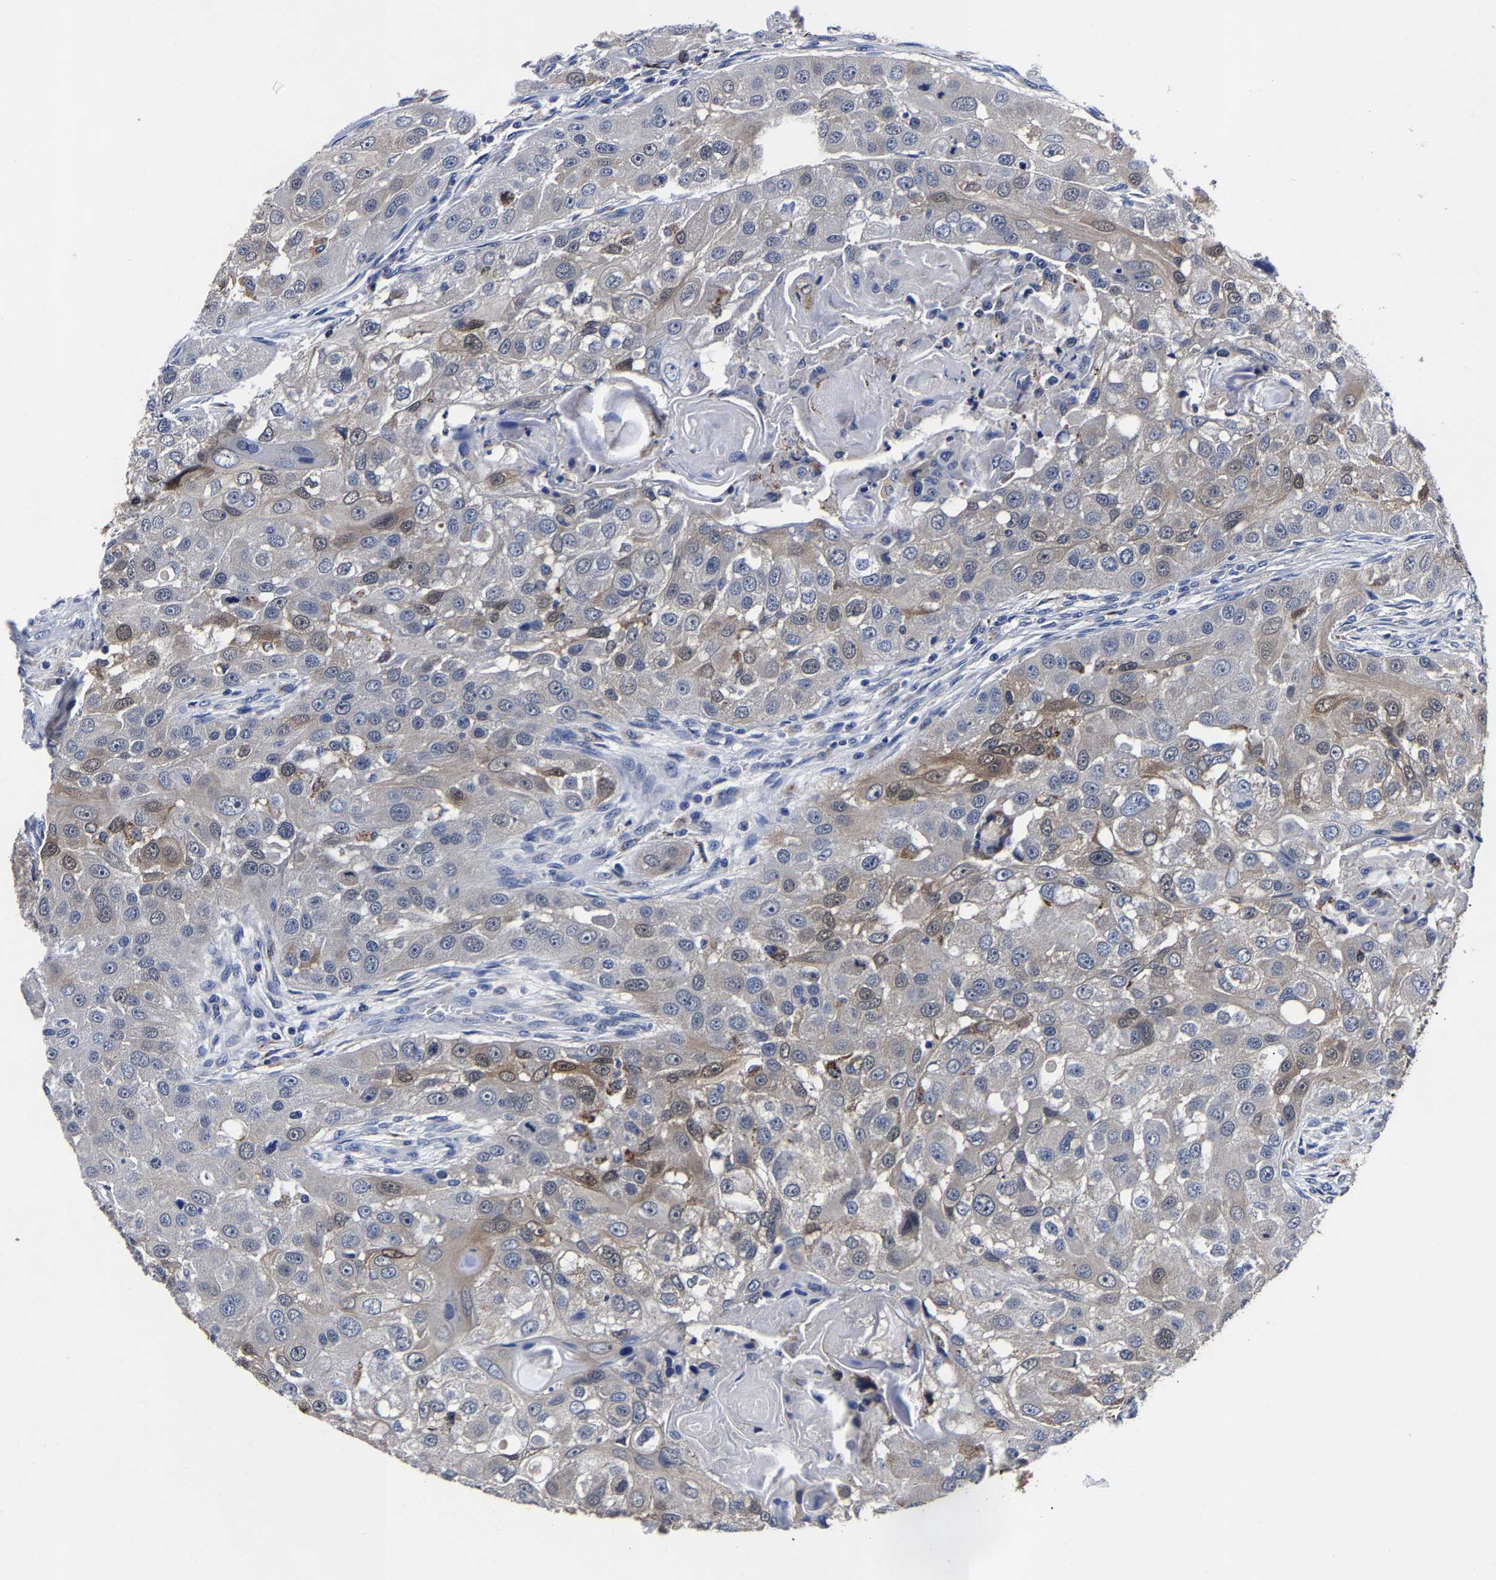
{"staining": {"intensity": "moderate", "quantity": "<25%", "location": "cytoplasmic/membranous"}, "tissue": "head and neck cancer", "cell_type": "Tumor cells", "image_type": "cancer", "snomed": [{"axis": "morphology", "description": "Normal tissue, NOS"}, {"axis": "morphology", "description": "Squamous cell carcinoma, NOS"}, {"axis": "topography", "description": "Skeletal muscle"}, {"axis": "topography", "description": "Head-Neck"}], "caption": "Tumor cells display low levels of moderate cytoplasmic/membranous expression in about <25% of cells in human head and neck squamous cell carcinoma.", "gene": "PSPH", "patient": {"sex": "male", "age": 51}}